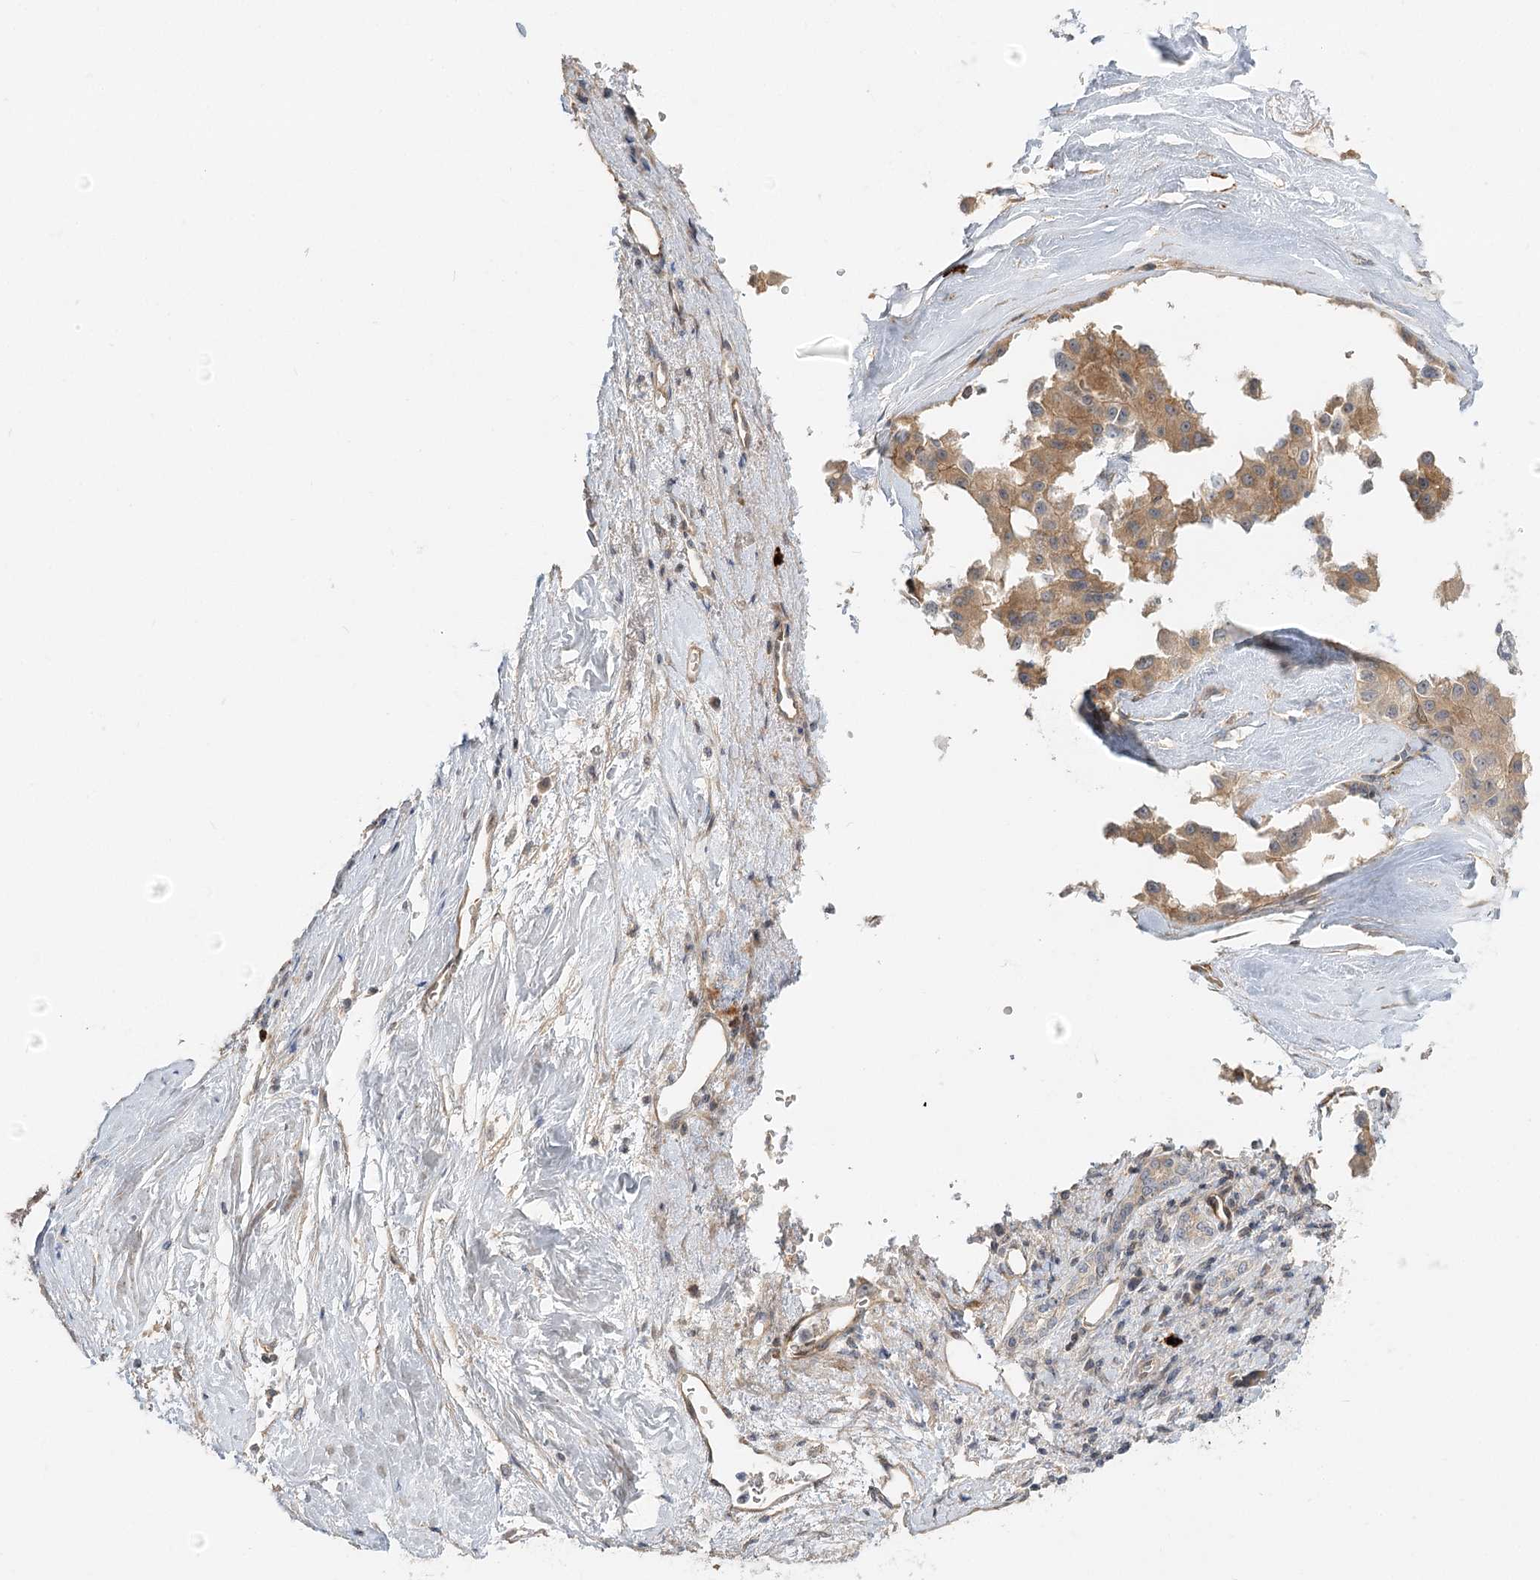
{"staining": {"intensity": "moderate", "quantity": "<25%", "location": "cytoplasmic/membranous"}, "tissue": "liver cancer", "cell_type": "Tumor cells", "image_type": "cancer", "snomed": [{"axis": "morphology", "description": "Carcinoma, Hepatocellular, NOS"}, {"axis": "topography", "description": "Liver"}], "caption": "Immunohistochemistry (IHC) histopathology image of liver hepatocellular carcinoma stained for a protein (brown), which exhibits low levels of moderate cytoplasmic/membranous expression in about <25% of tumor cells.", "gene": "GUCY2C", "patient": {"sex": "male", "age": 80}}